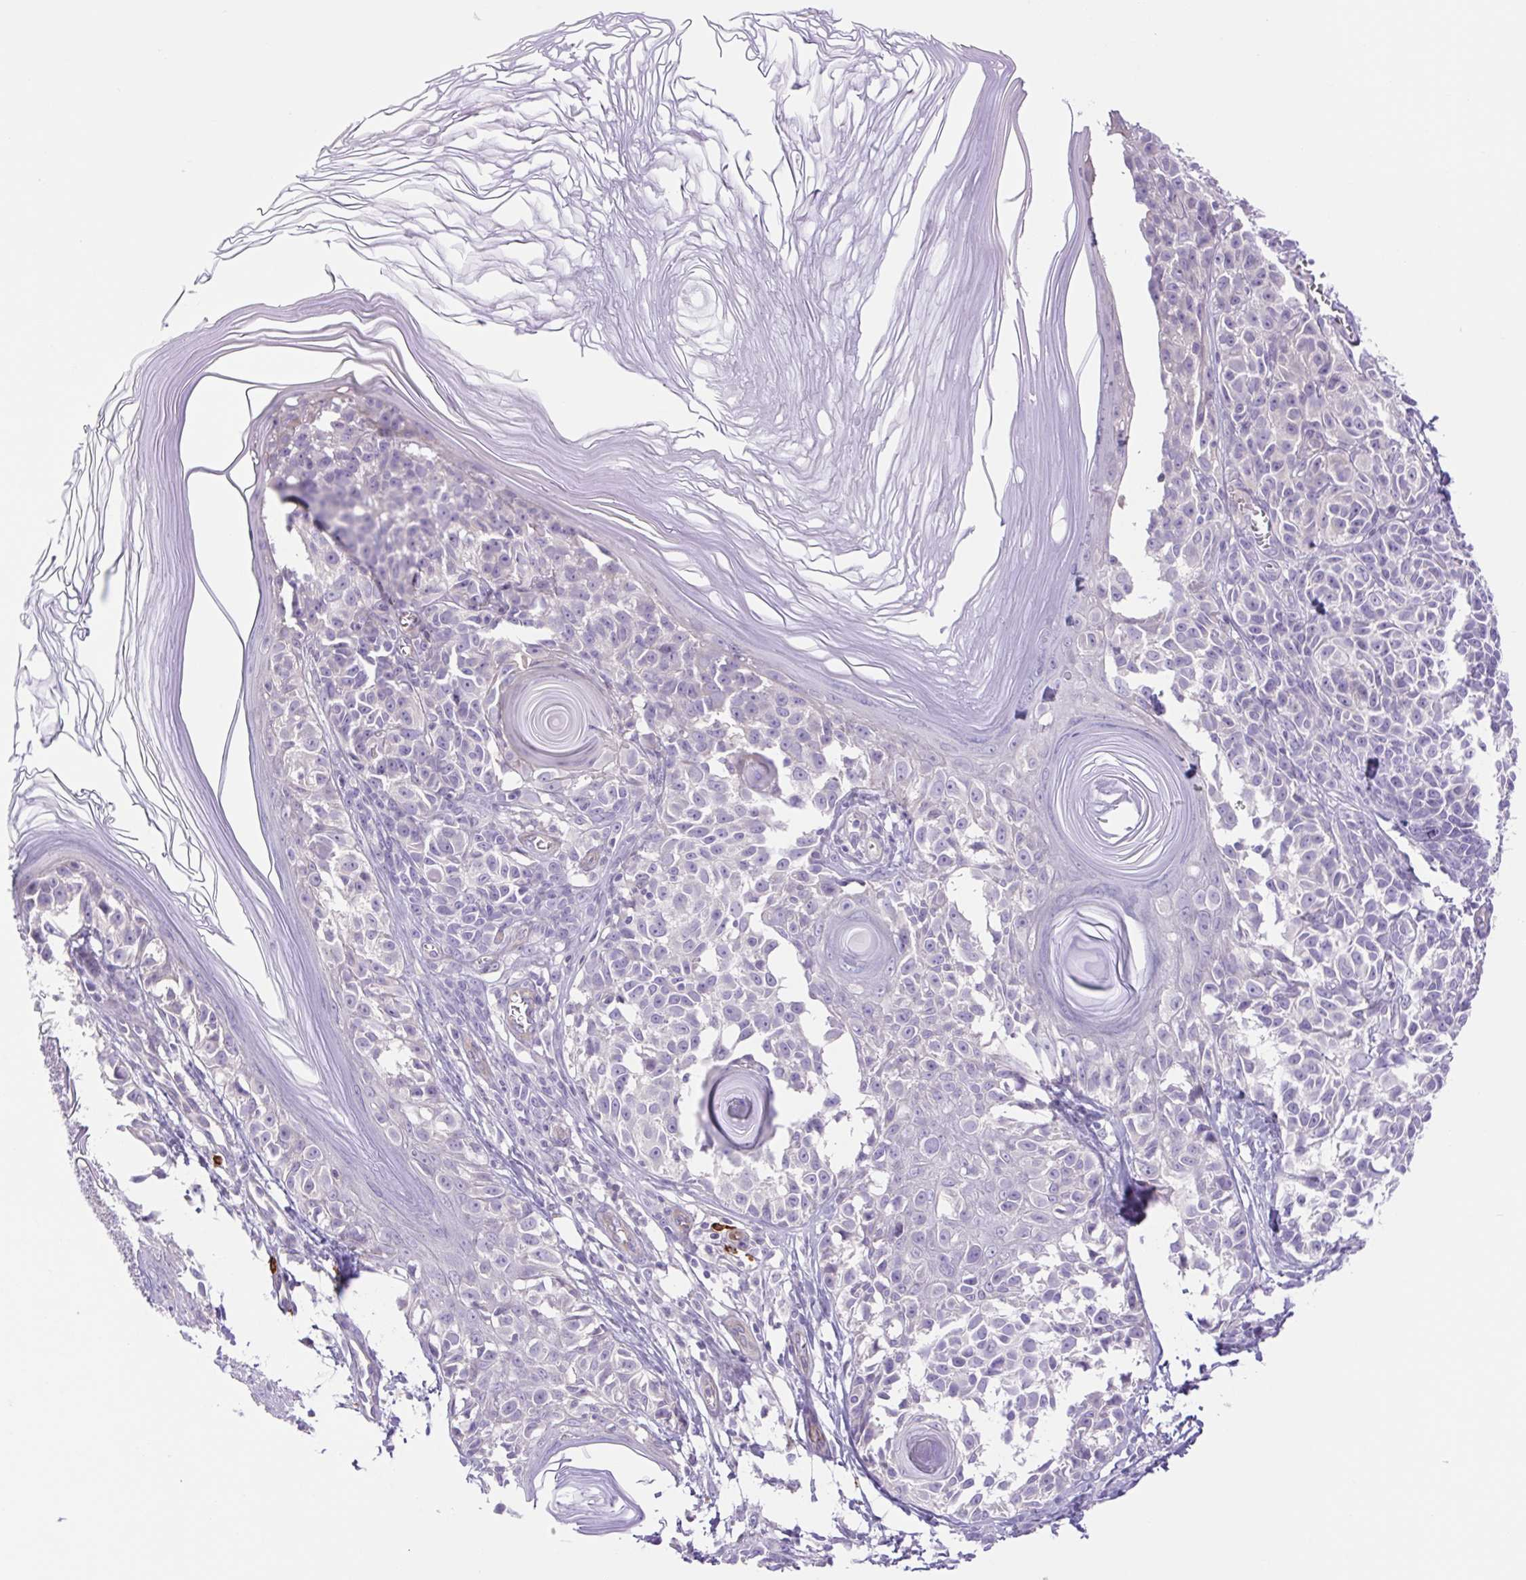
{"staining": {"intensity": "negative", "quantity": "none", "location": "none"}, "tissue": "melanoma", "cell_type": "Tumor cells", "image_type": "cancer", "snomed": [{"axis": "morphology", "description": "Malignant melanoma, NOS"}, {"axis": "topography", "description": "Skin"}], "caption": "High magnification brightfield microscopy of melanoma stained with DAB (3,3'-diaminobenzidine) (brown) and counterstained with hematoxylin (blue): tumor cells show no significant positivity. Nuclei are stained in blue.", "gene": "FAM177B", "patient": {"sex": "male", "age": 73}}